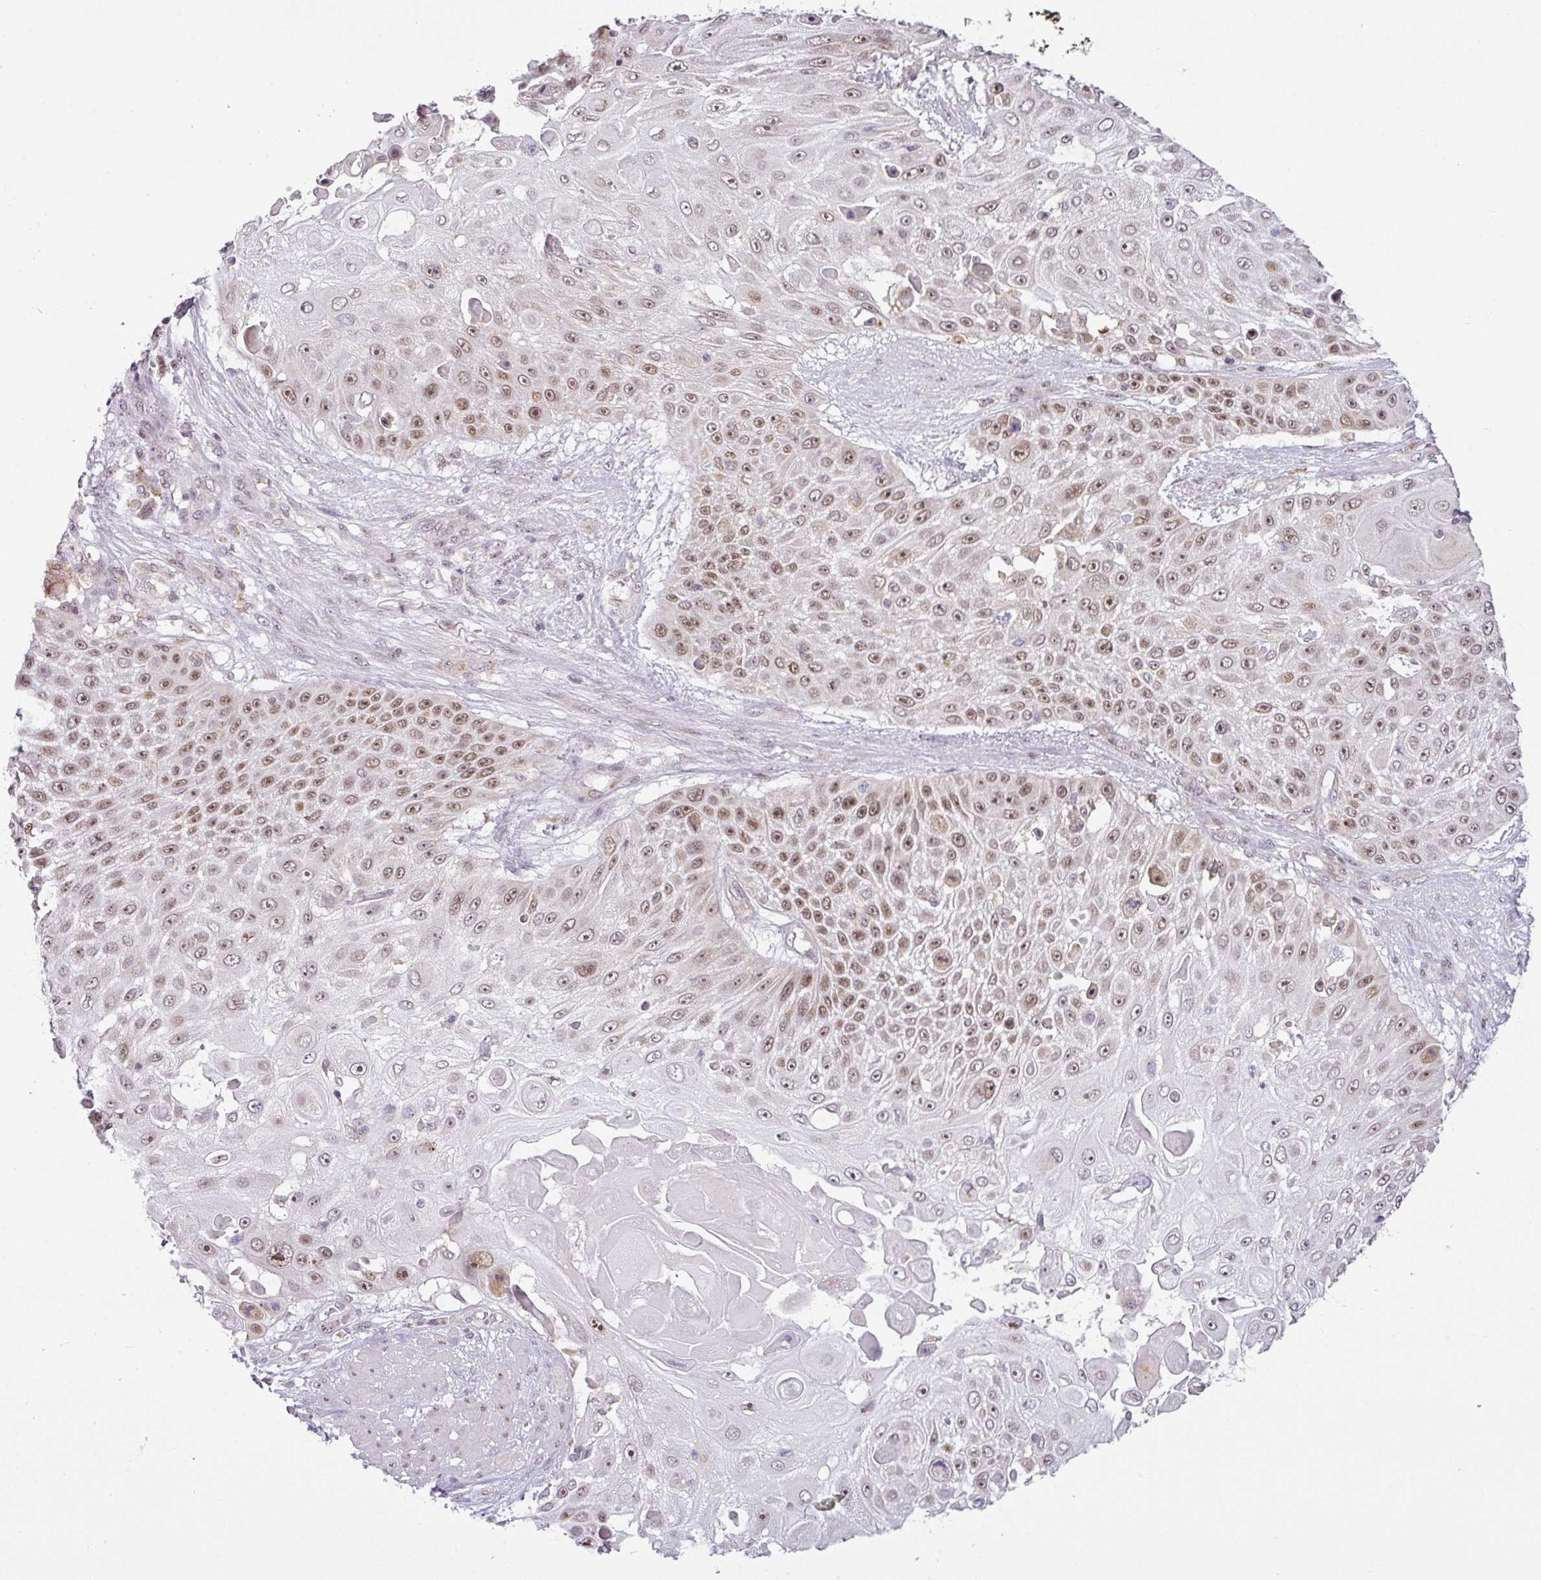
{"staining": {"intensity": "moderate", "quantity": ">75%", "location": "nuclear"}, "tissue": "skin cancer", "cell_type": "Tumor cells", "image_type": "cancer", "snomed": [{"axis": "morphology", "description": "Squamous cell carcinoma, NOS"}, {"axis": "topography", "description": "Skin"}], "caption": "Brown immunohistochemical staining in squamous cell carcinoma (skin) demonstrates moderate nuclear staining in approximately >75% of tumor cells.", "gene": "NDUFB2", "patient": {"sex": "female", "age": 86}}